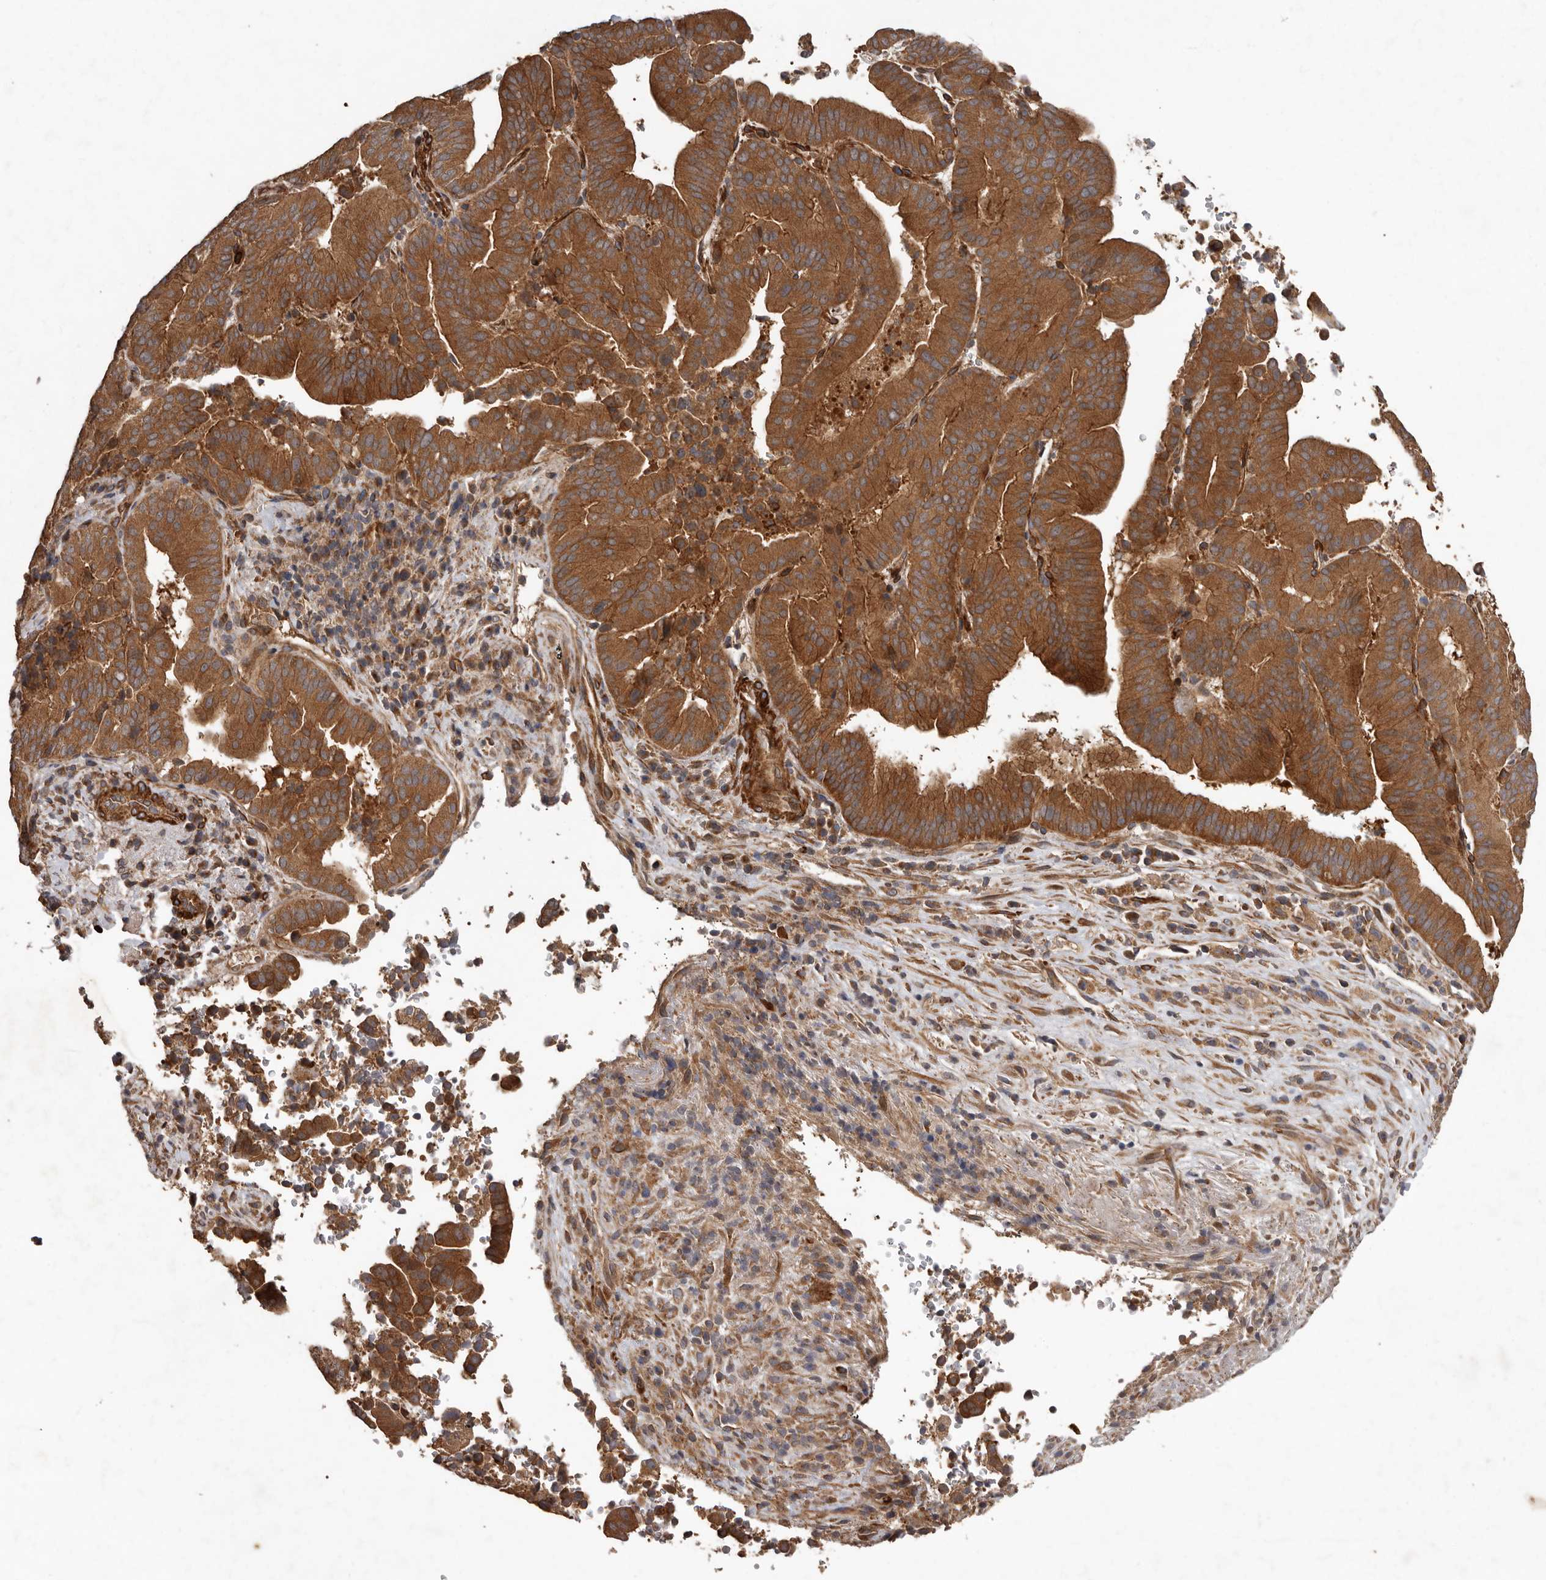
{"staining": {"intensity": "moderate", "quantity": ">75%", "location": "cytoplasmic/membranous"}, "tissue": "liver cancer", "cell_type": "Tumor cells", "image_type": "cancer", "snomed": [{"axis": "morphology", "description": "Cholangiocarcinoma"}, {"axis": "topography", "description": "Liver"}], "caption": "High-magnification brightfield microscopy of cholangiocarcinoma (liver) stained with DAB (brown) and counterstained with hematoxylin (blue). tumor cells exhibit moderate cytoplasmic/membranous staining is appreciated in approximately>75% of cells.", "gene": "ARHGEF5", "patient": {"sex": "female", "age": 75}}